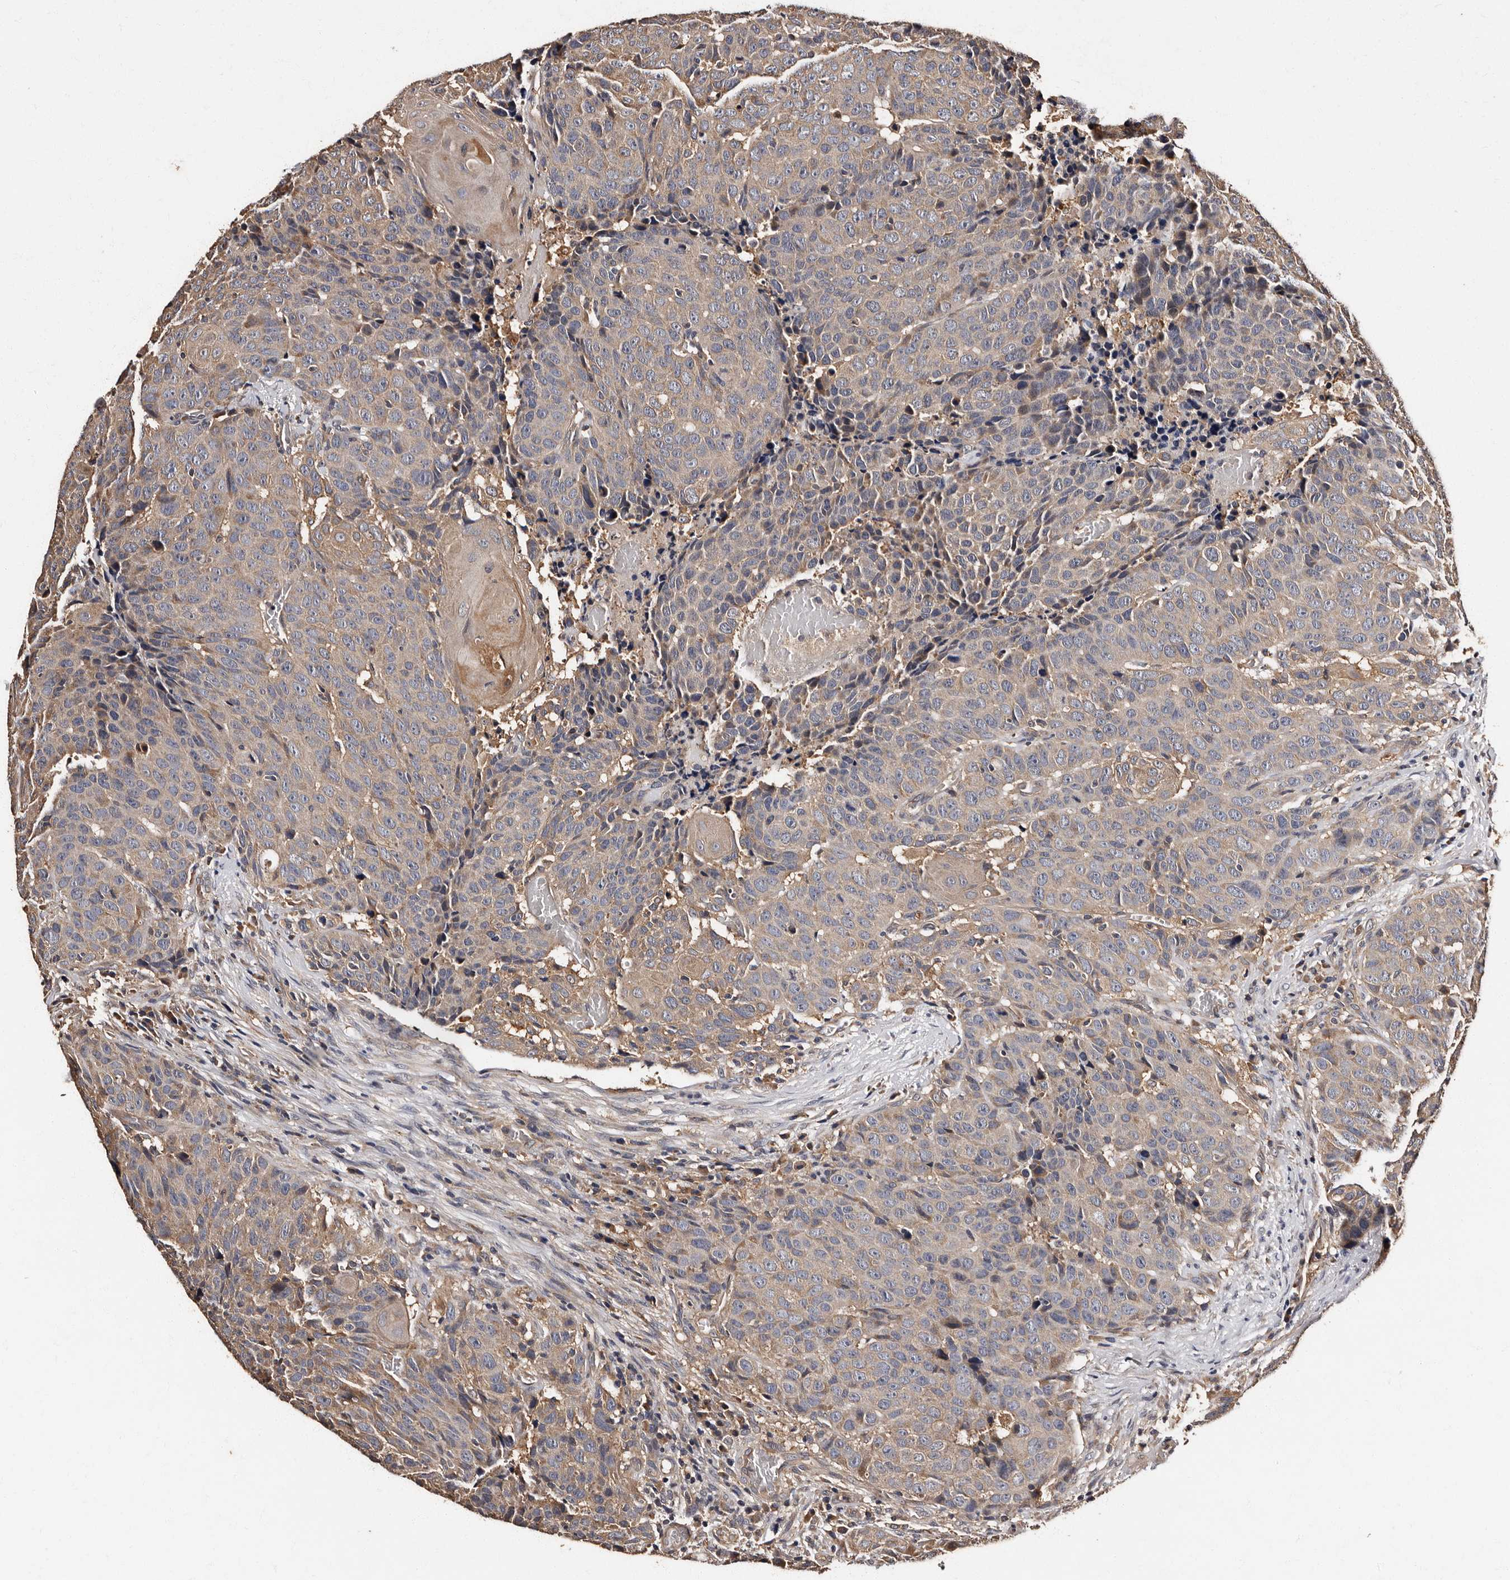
{"staining": {"intensity": "weak", "quantity": "<25%", "location": "cytoplasmic/membranous"}, "tissue": "head and neck cancer", "cell_type": "Tumor cells", "image_type": "cancer", "snomed": [{"axis": "morphology", "description": "Squamous cell carcinoma, NOS"}, {"axis": "topography", "description": "Head-Neck"}], "caption": "Tumor cells are negative for protein expression in human squamous cell carcinoma (head and neck).", "gene": "ADCK5", "patient": {"sex": "male", "age": 66}}